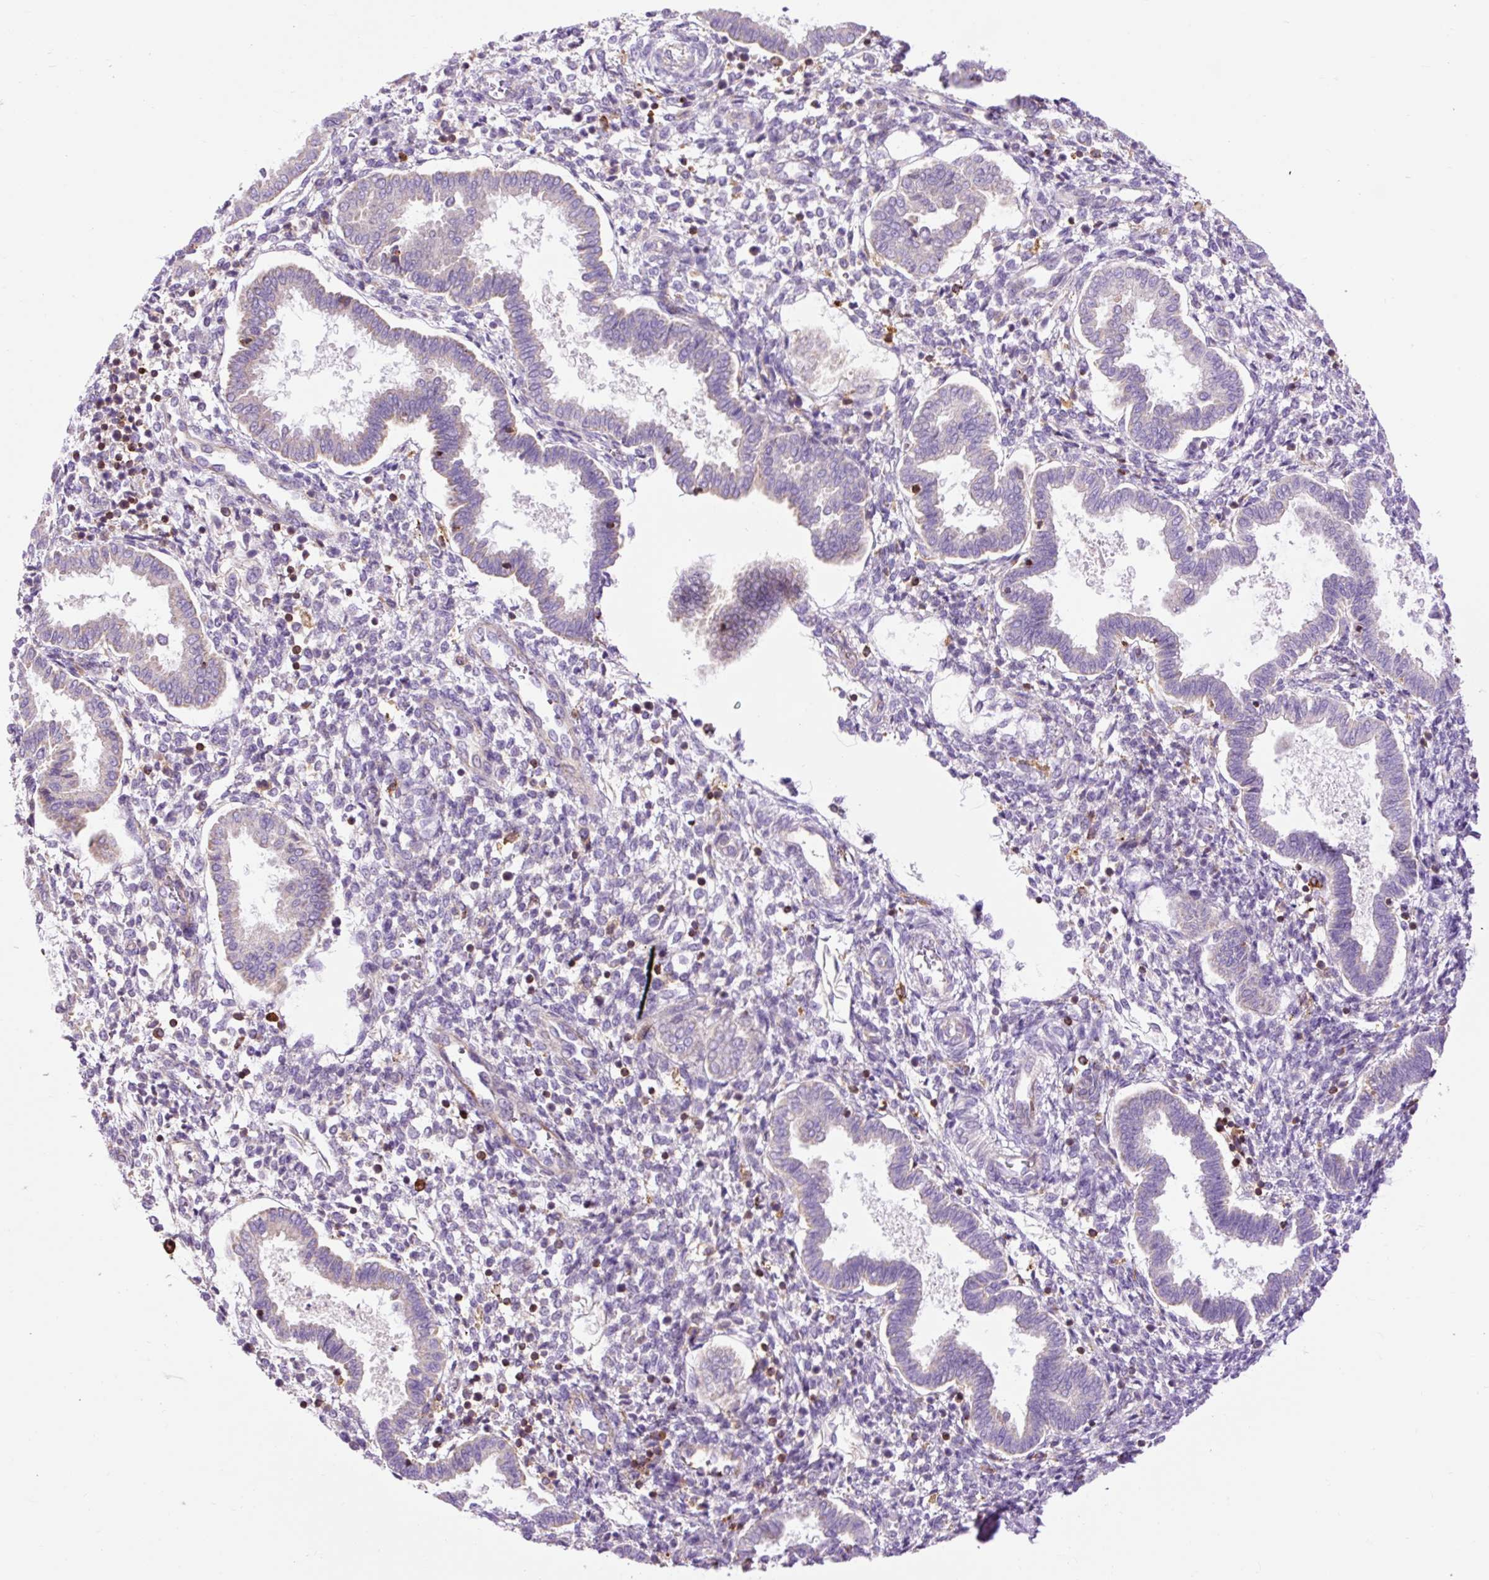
{"staining": {"intensity": "negative", "quantity": "none", "location": "none"}, "tissue": "endometrium", "cell_type": "Cells in endometrial stroma", "image_type": "normal", "snomed": [{"axis": "morphology", "description": "Normal tissue, NOS"}, {"axis": "topography", "description": "Endometrium"}], "caption": "IHC photomicrograph of normal endometrium: human endometrium stained with DAB shows no significant protein expression in cells in endometrial stroma. The staining was performed using DAB to visualize the protein expression in brown, while the nuclei were stained in blue with hematoxylin (Magnification: 20x).", "gene": "CD83", "patient": {"sex": "female", "age": 24}}